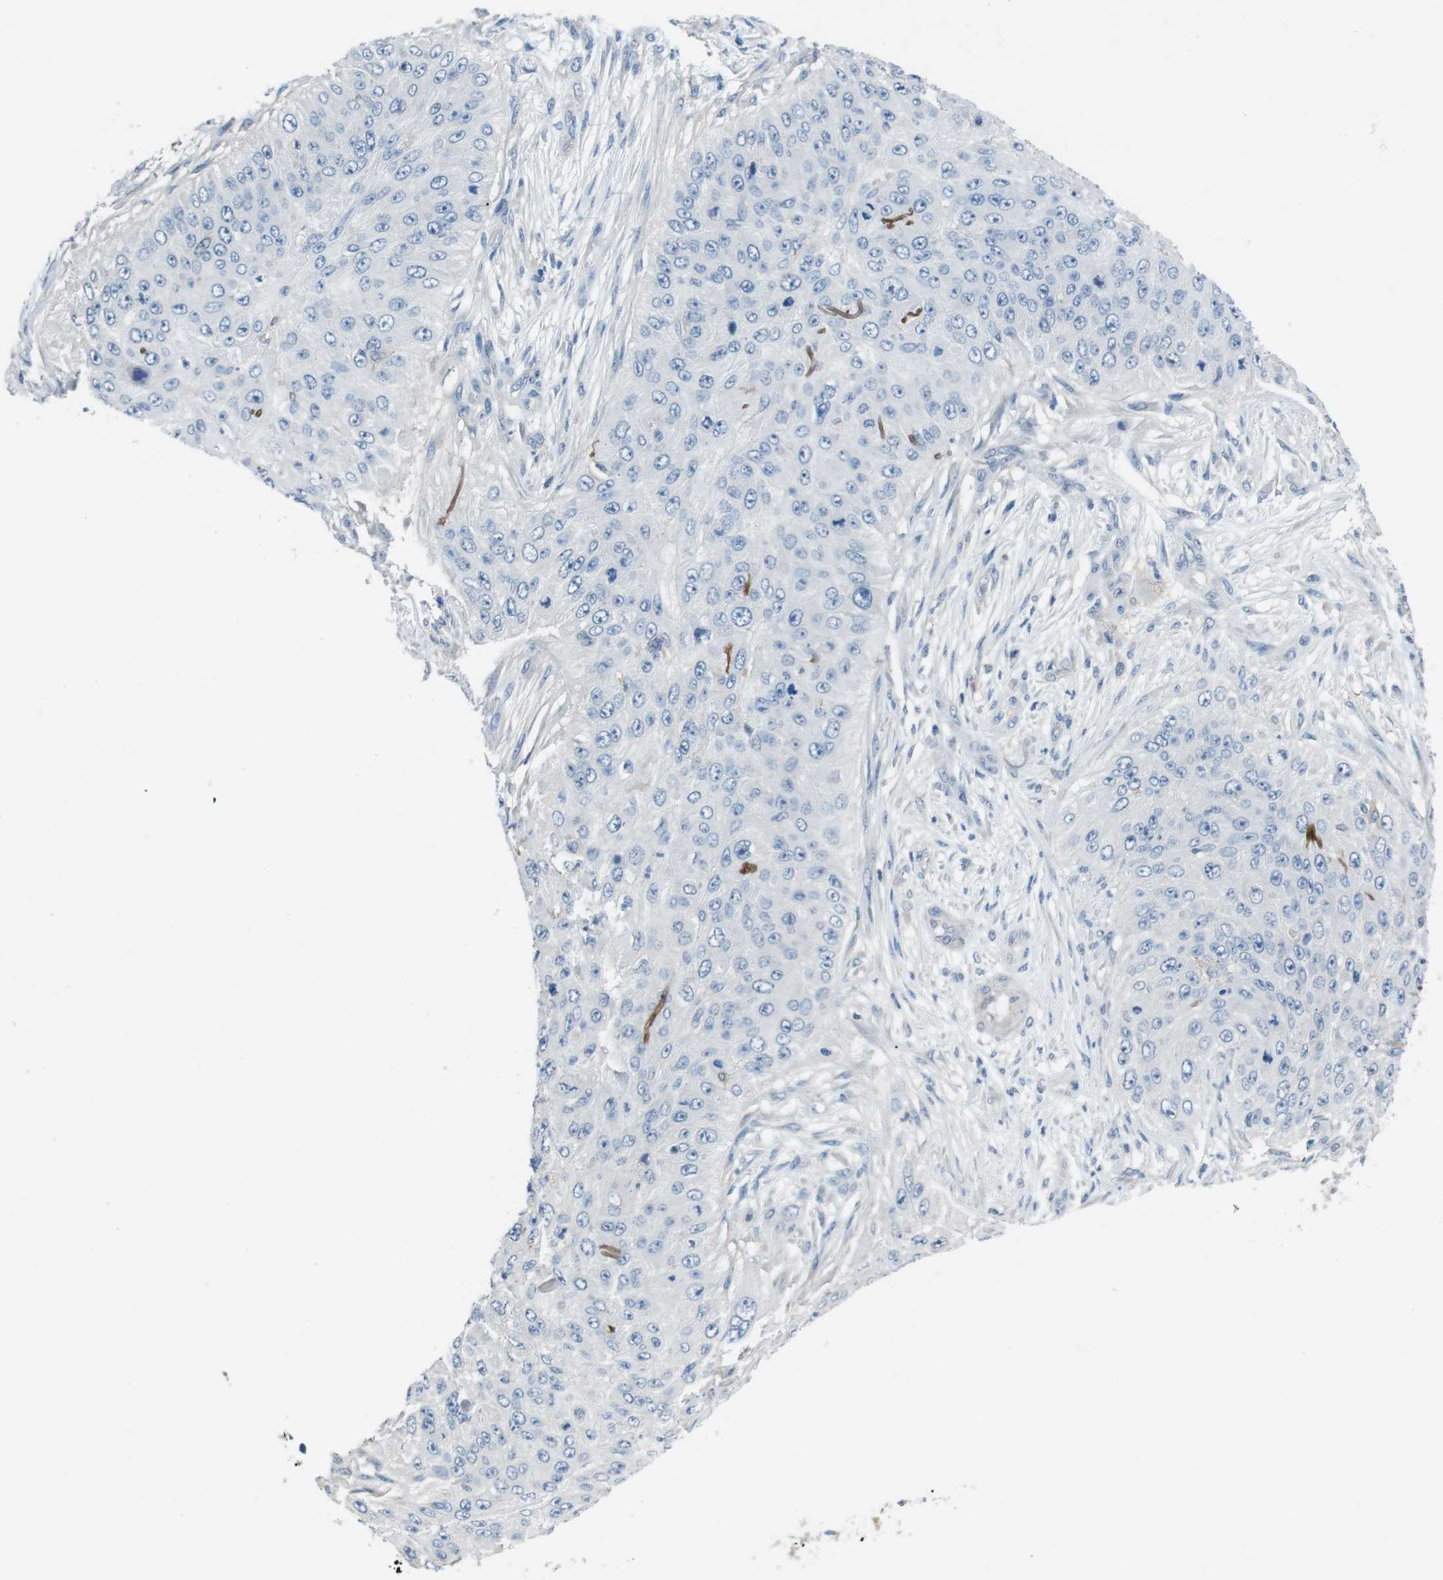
{"staining": {"intensity": "negative", "quantity": "none", "location": "none"}, "tissue": "skin cancer", "cell_type": "Tumor cells", "image_type": "cancer", "snomed": [{"axis": "morphology", "description": "Squamous cell carcinoma, NOS"}, {"axis": "topography", "description": "Skin"}], "caption": "Immunohistochemistry (IHC) of skin cancer (squamous cell carcinoma) reveals no positivity in tumor cells.", "gene": "CYP2C8", "patient": {"sex": "female", "age": 80}}